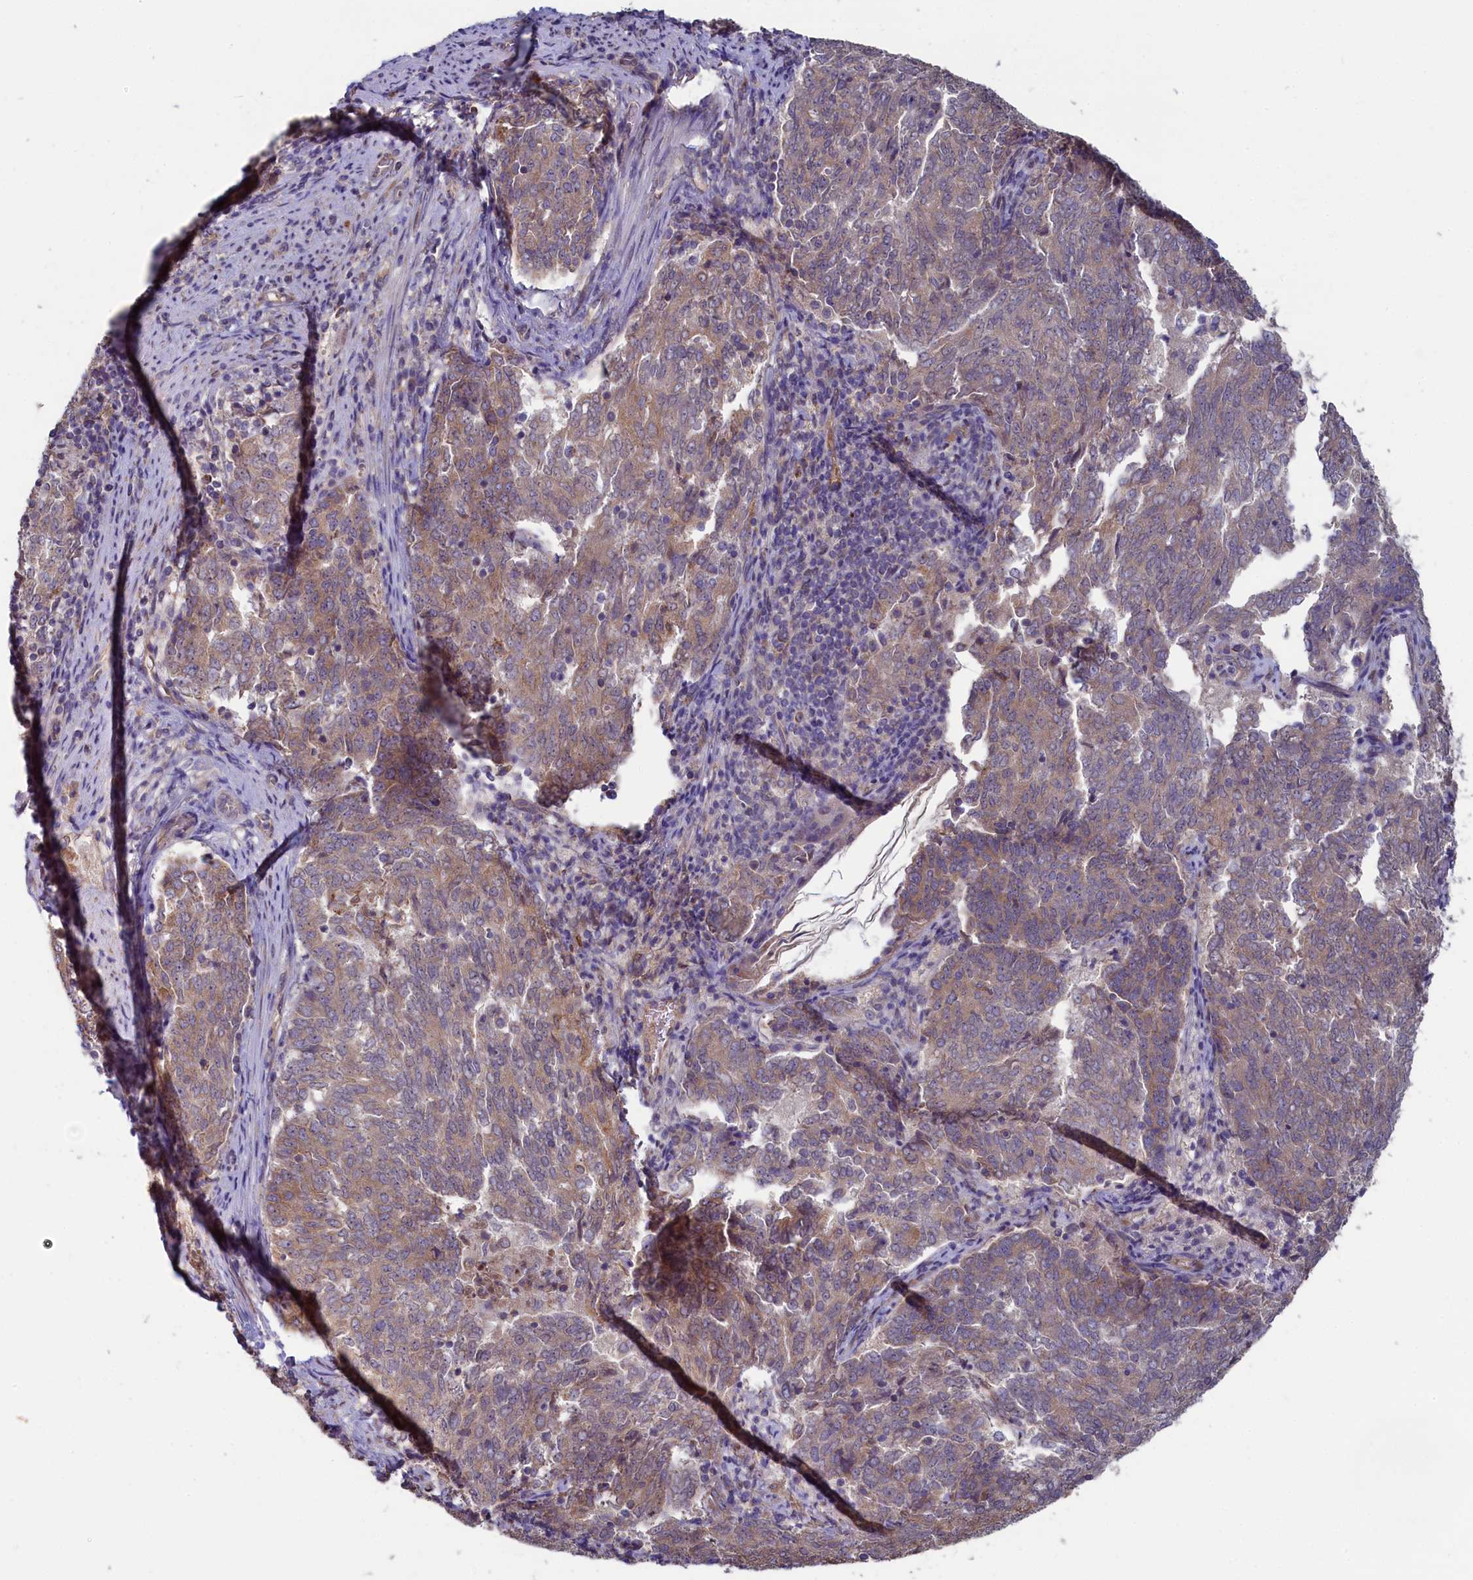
{"staining": {"intensity": "moderate", "quantity": "25%-75%", "location": "cytoplasmic/membranous"}, "tissue": "endometrial cancer", "cell_type": "Tumor cells", "image_type": "cancer", "snomed": [{"axis": "morphology", "description": "Adenocarcinoma, NOS"}, {"axis": "topography", "description": "Endometrium"}], "caption": "Protein positivity by immunohistochemistry (IHC) shows moderate cytoplasmic/membranous staining in about 25%-75% of tumor cells in adenocarcinoma (endometrial). The protein is stained brown, and the nuclei are stained in blue (DAB (3,3'-diaminobenzidine) IHC with brightfield microscopy, high magnification).", "gene": "SPATA2L", "patient": {"sex": "female", "age": 80}}